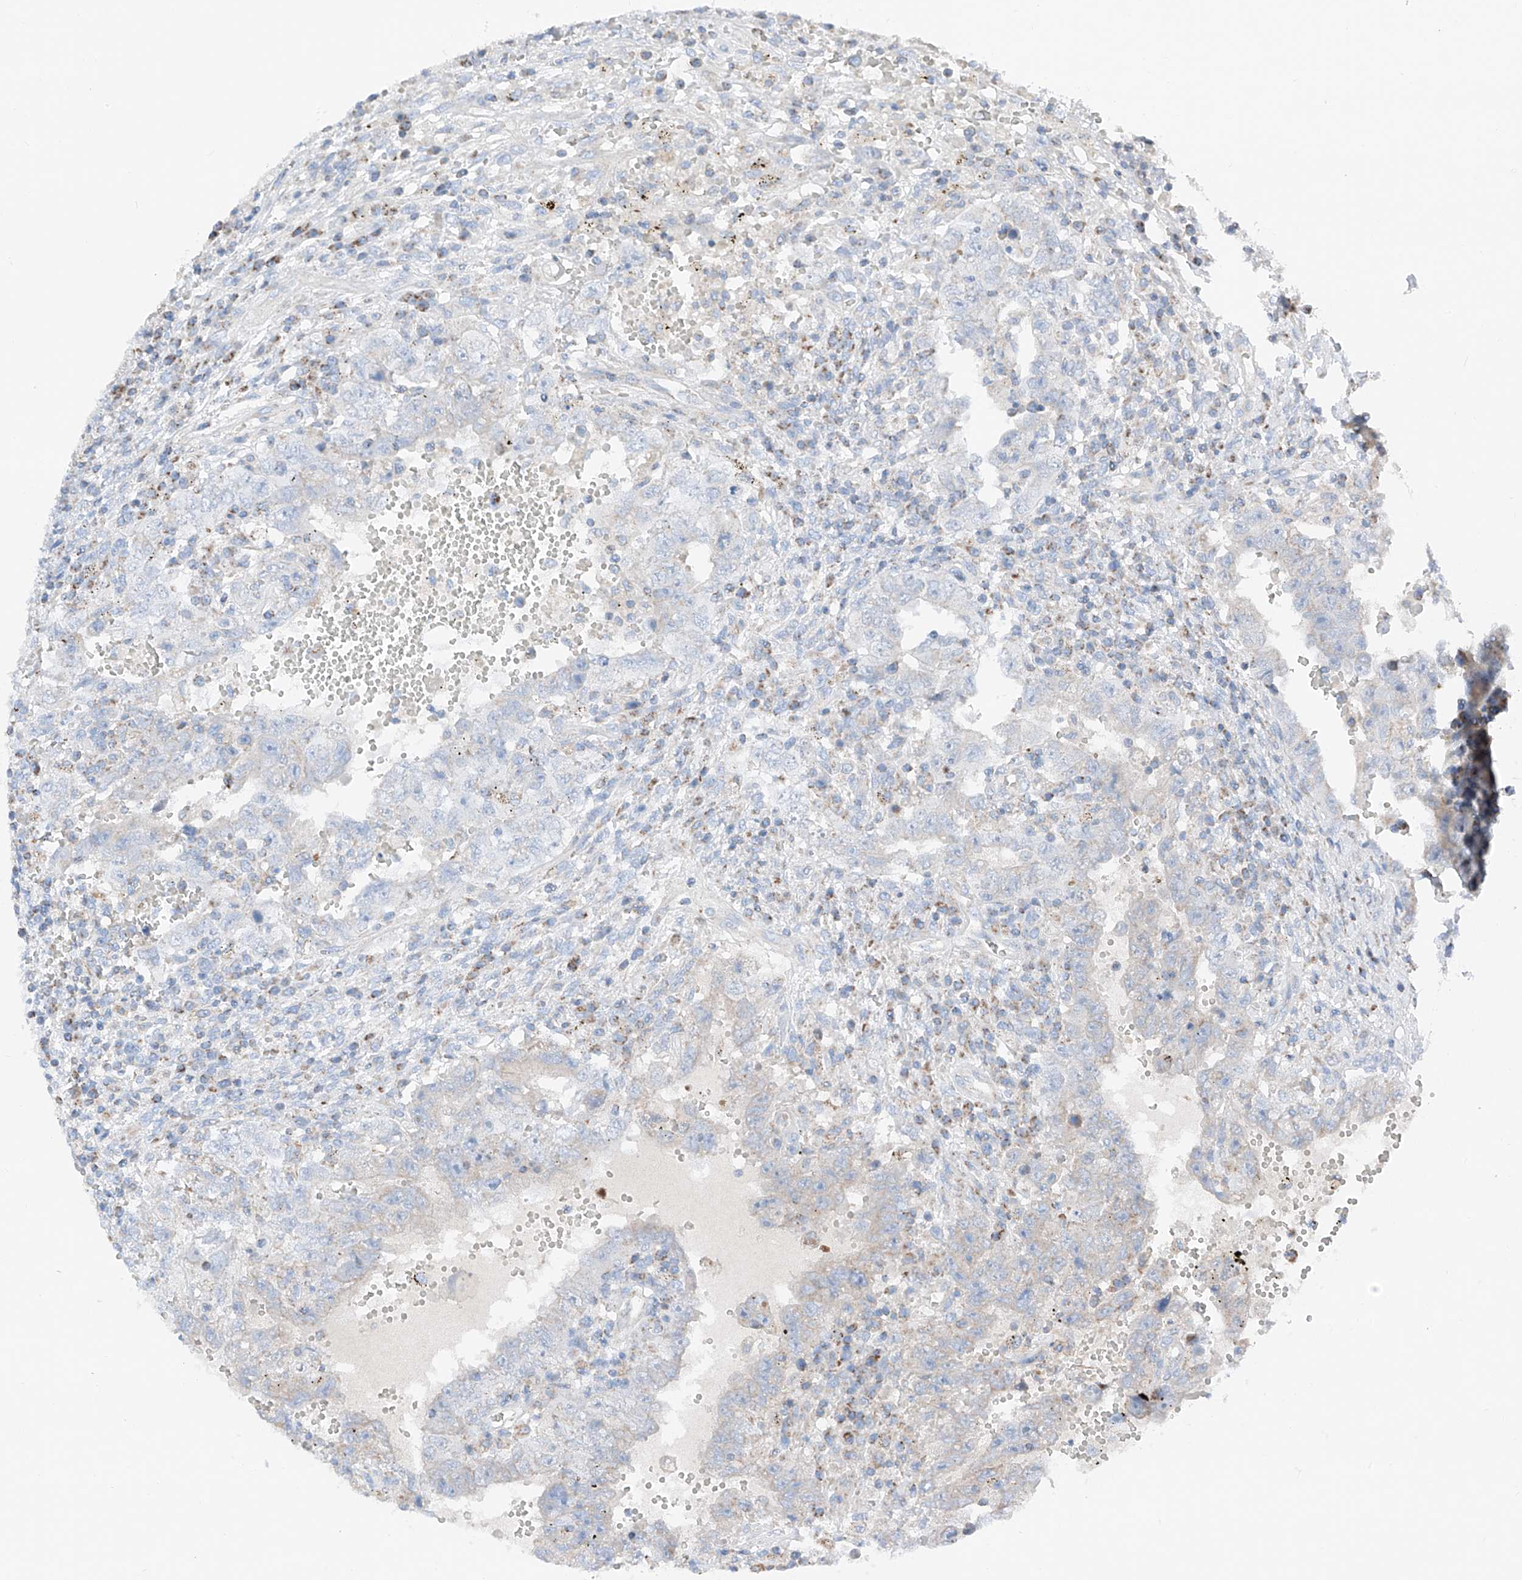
{"staining": {"intensity": "negative", "quantity": "none", "location": "none"}, "tissue": "testis cancer", "cell_type": "Tumor cells", "image_type": "cancer", "snomed": [{"axis": "morphology", "description": "Carcinoma, Embryonal, NOS"}, {"axis": "topography", "description": "Testis"}], "caption": "An IHC photomicrograph of testis cancer is shown. There is no staining in tumor cells of testis cancer.", "gene": "MRAP", "patient": {"sex": "male", "age": 26}}